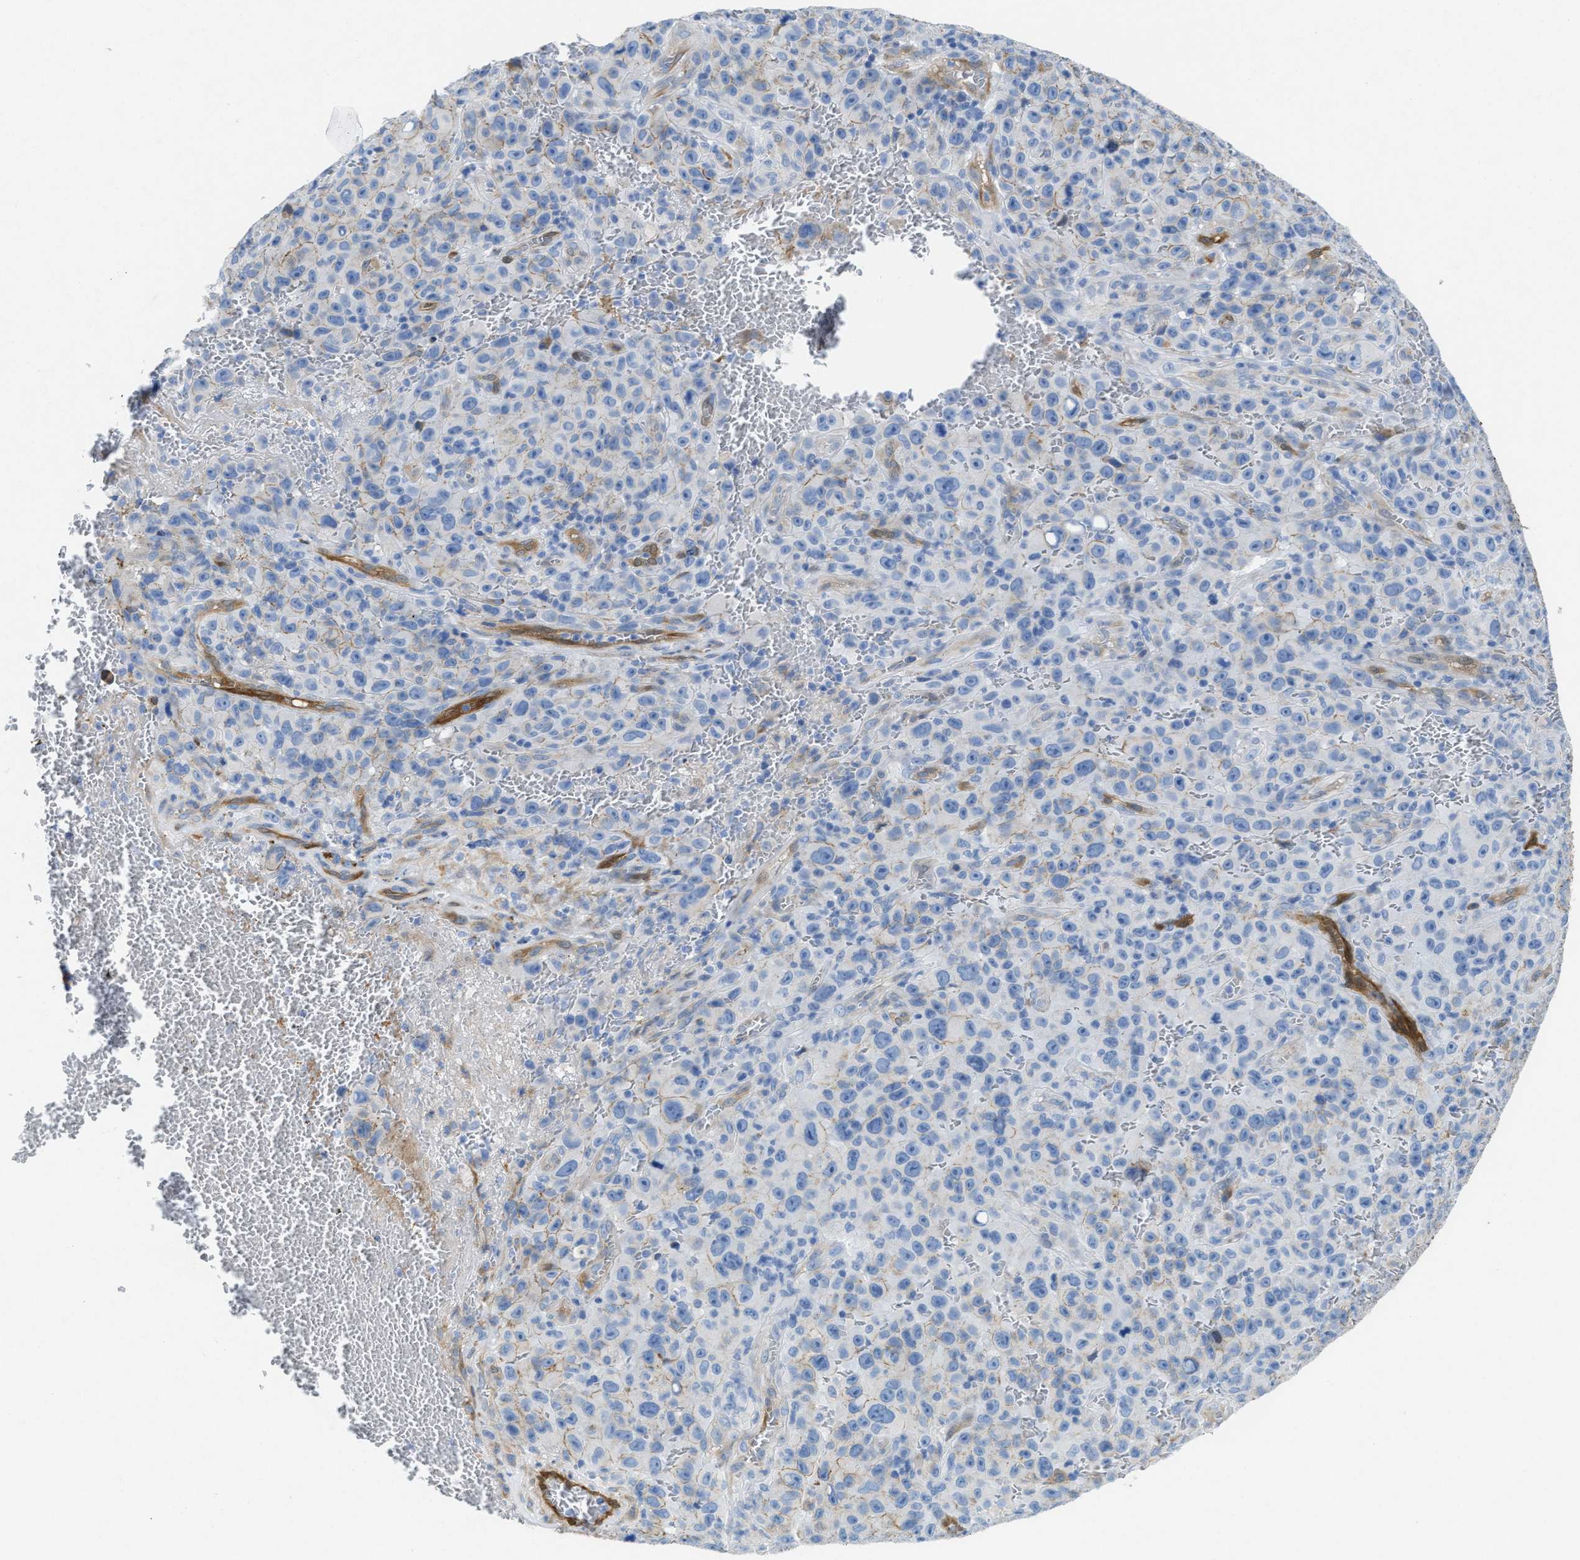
{"staining": {"intensity": "weak", "quantity": "25%-75%", "location": "cytoplasmic/membranous"}, "tissue": "melanoma", "cell_type": "Tumor cells", "image_type": "cancer", "snomed": [{"axis": "morphology", "description": "Malignant melanoma, NOS"}, {"axis": "topography", "description": "Skin"}], "caption": "Weak cytoplasmic/membranous protein positivity is appreciated in approximately 25%-75% of tumor cells in malignant melanoma.", "gene": "ASS1", "patient": {"sex": "female", "age": 82}}